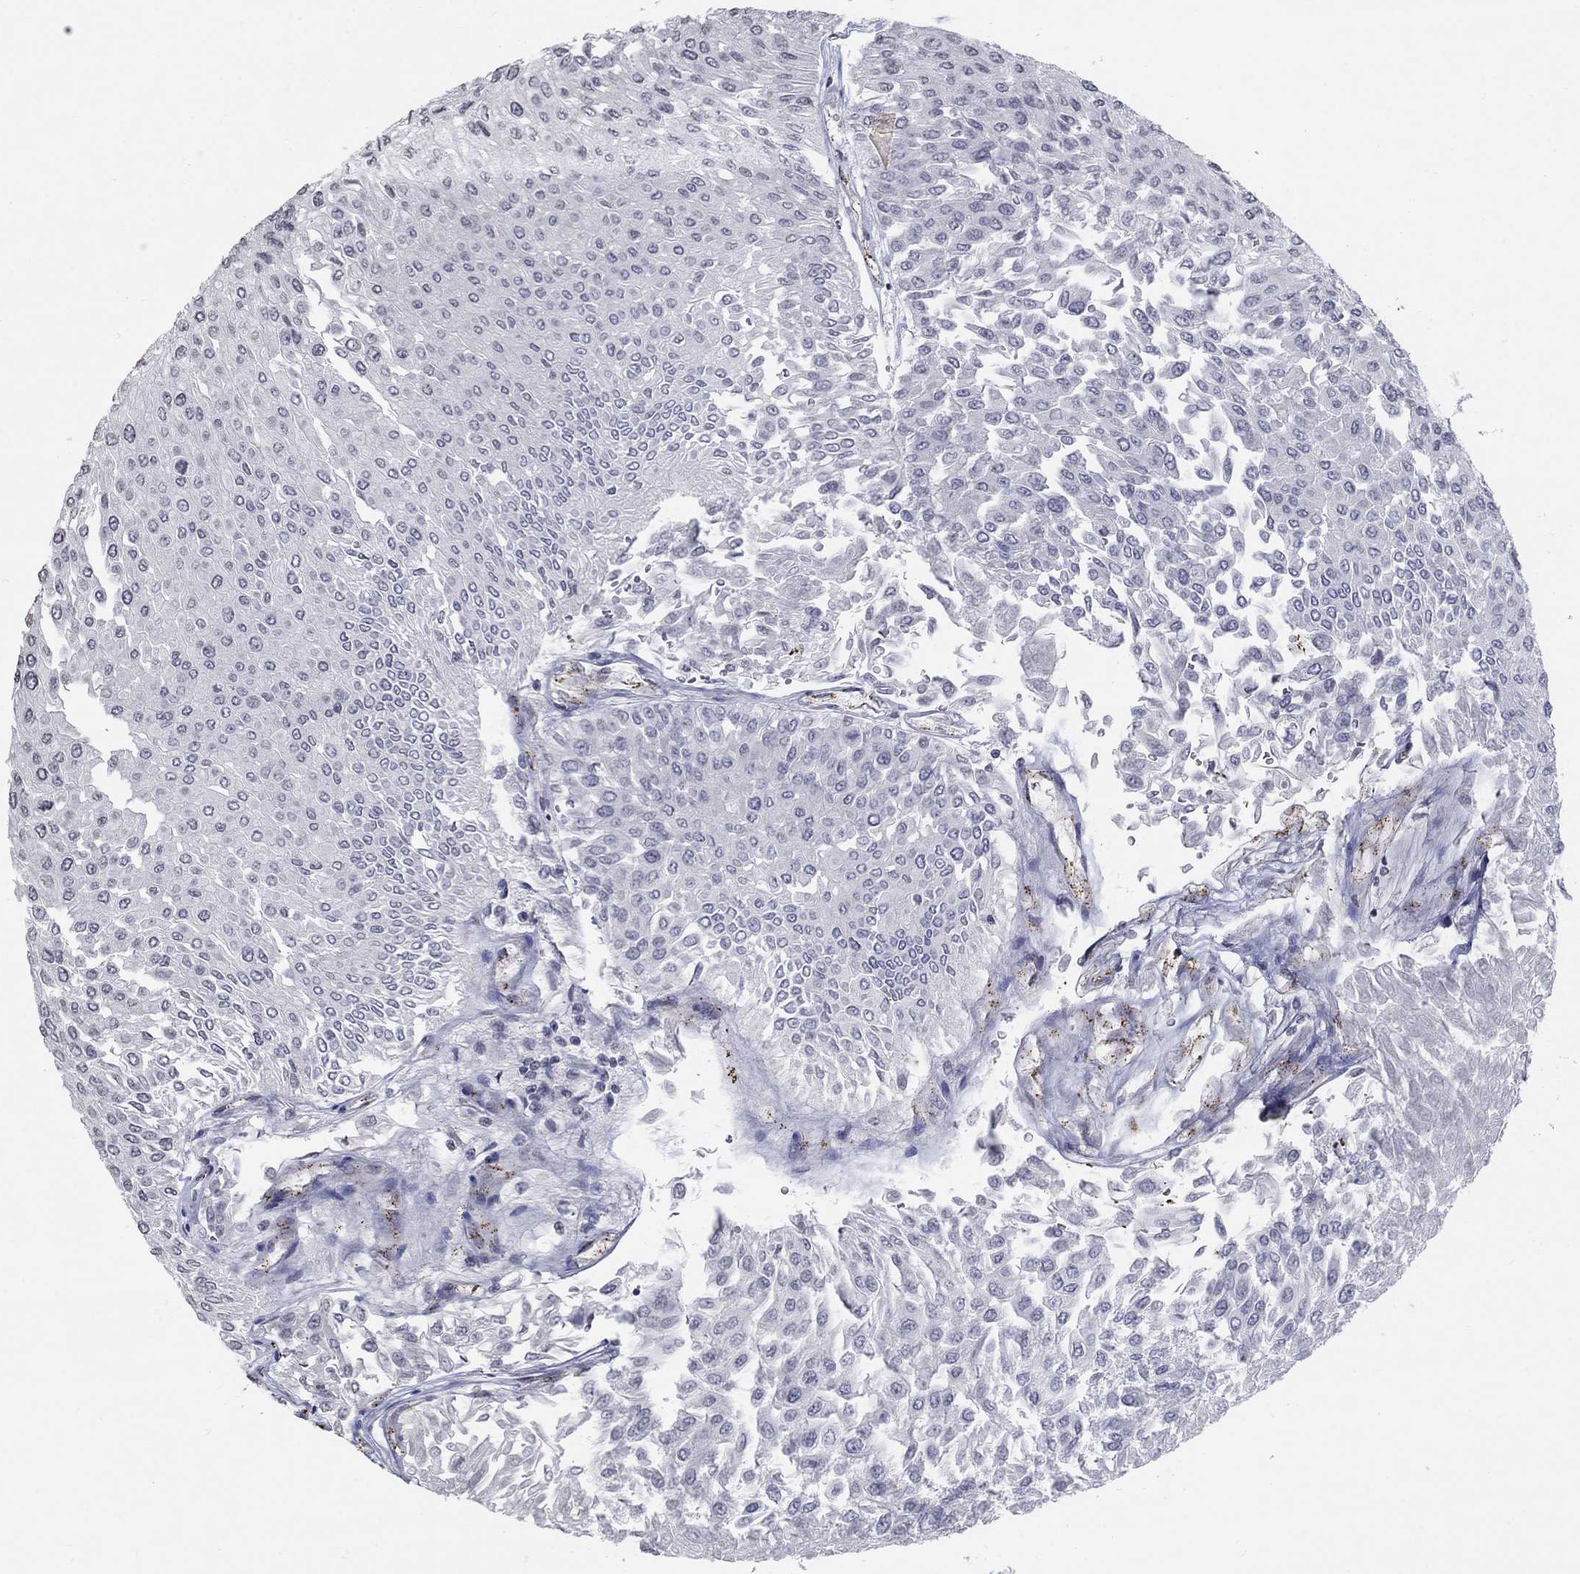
{"staining": {"intensity": "negative", "quantity": "none", "location": "none"}, "tissue": "urothelial cancer", "cell_type": "Tumor cells", "image_type": "cancer", "snomed": [{"axis": "morphology", "description": "Urothelial carcinoma, Low grade"}, {"axis": "topography", "description": "Urinary bladder"}], "caption": "An image of human low-grade urothelial carcinoma is negative for staining in tumor cells.", "gene": "TINAG", "patient": {"sex": "male", "age": 67}}